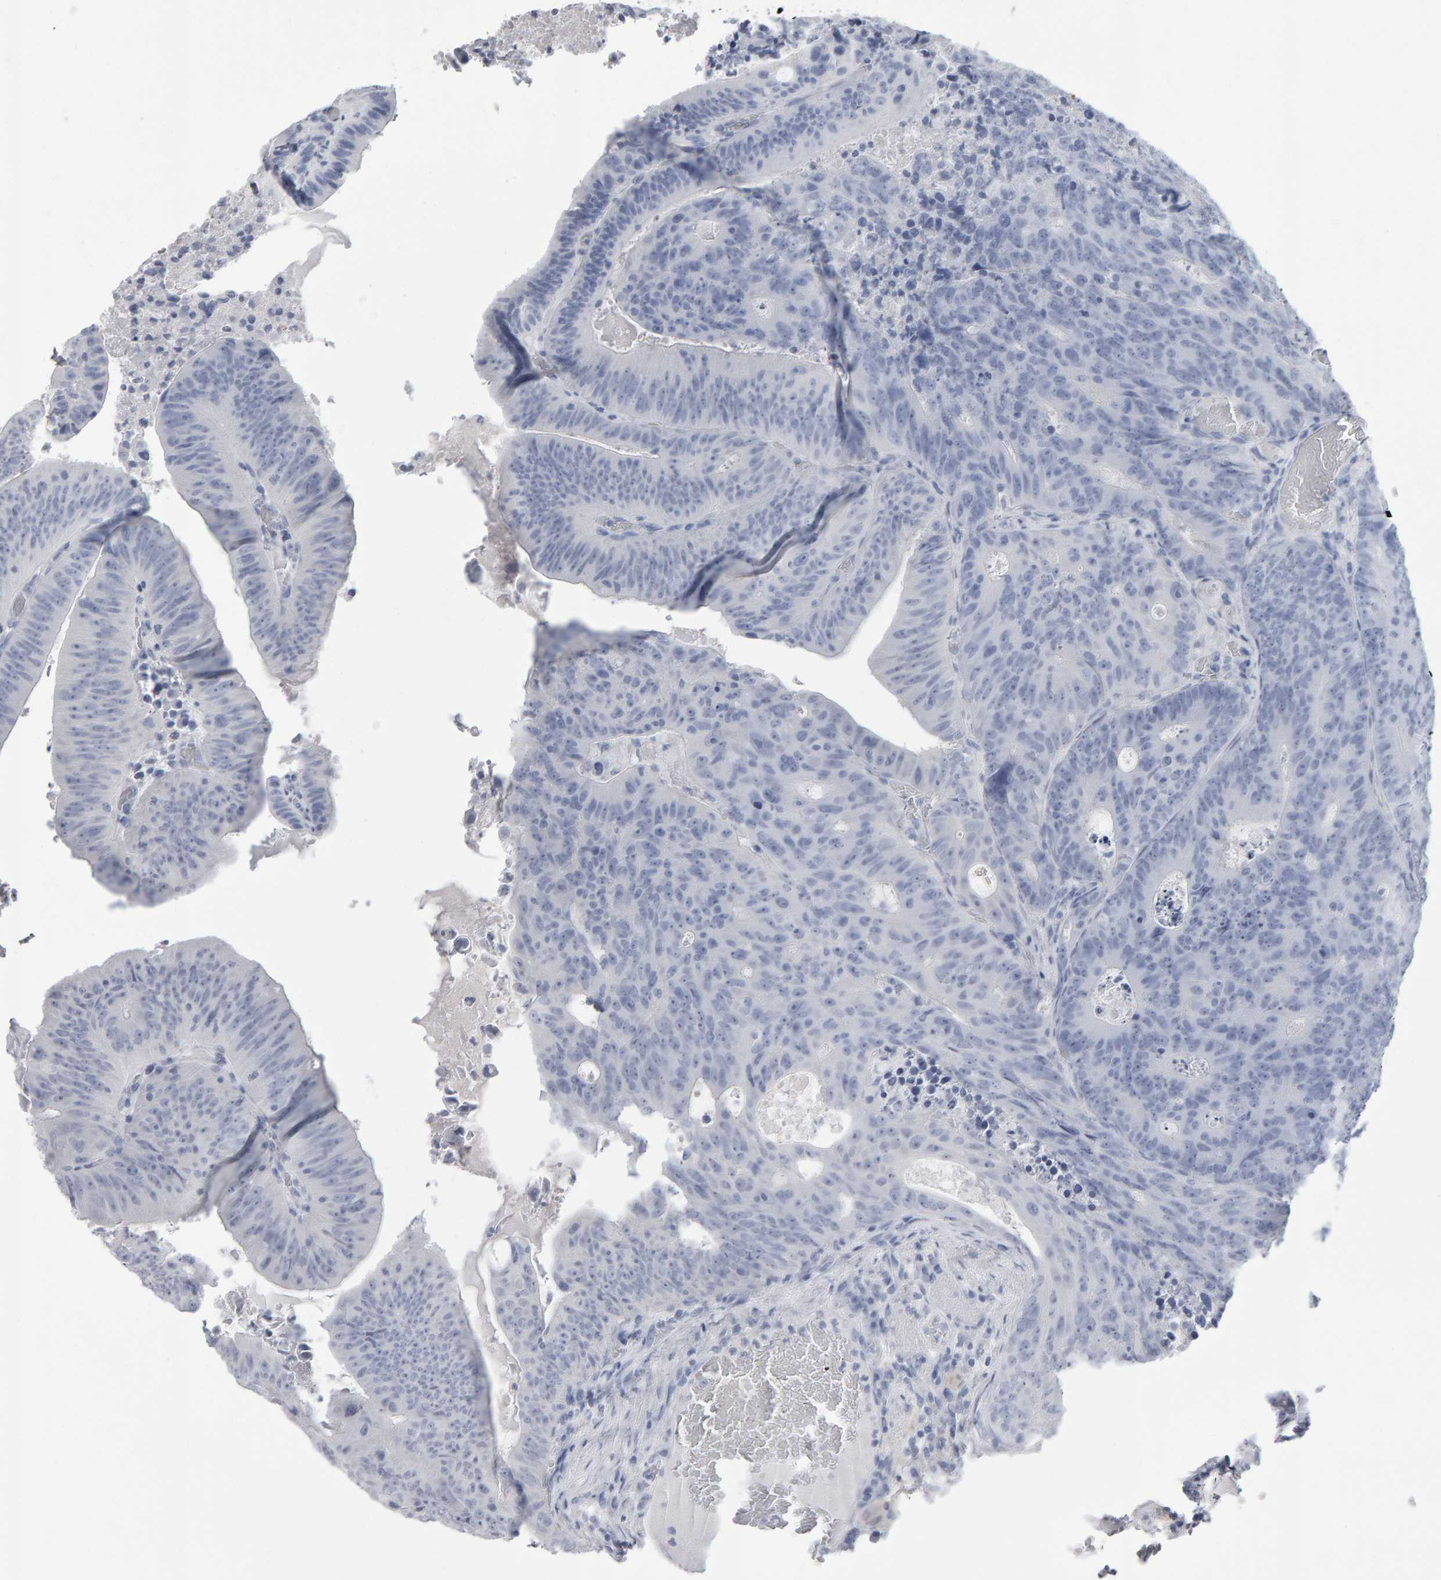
{"staining": {"intensity": "negative", "quantity": "none", "location": "none"}, "tissue": "colorectal cancer", "cell_type": "Tumor cells", "image_type": "cancer", "snomed": [{"axis": "morphology", "description": "Adenocarcinoma, NOS"}, {"axis": "topography", "description": "Colon"}], "caption": "This is an IHC image of human colorectal cancer. There is no staining in tumor cells.", "gene": "NCDN", "patient": {"sex": "male", "age": 87}}